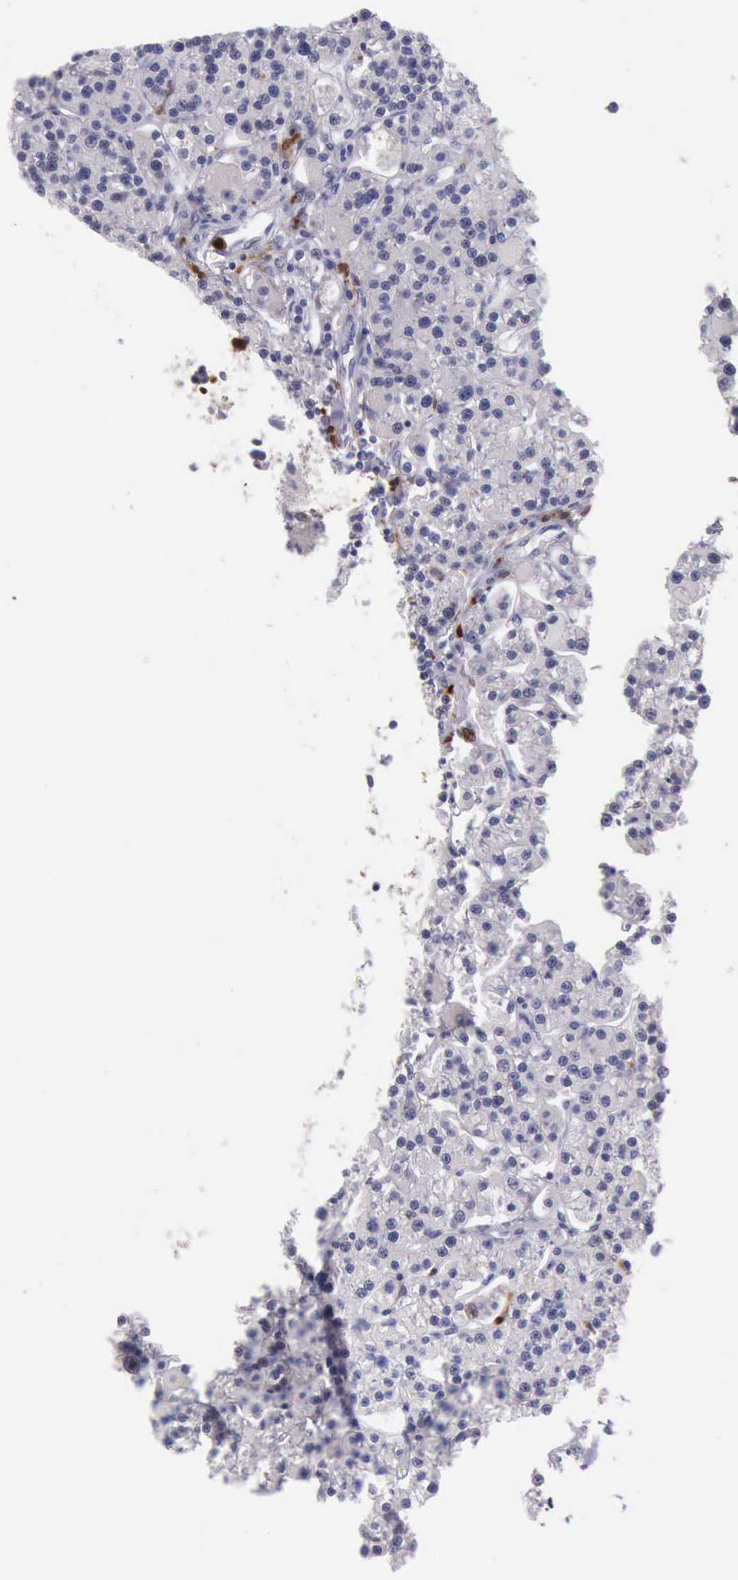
{"staining": {"intensity": "negative", "quantity": "none", "location": "none"}, "tissue": "parathyroid gland", "cell_type": "Glandular cells", "image_type": "normal", "snomed": [{"axis": "morphology", "description": "Normal tissue, NOS"}, {"axis": "topography", "description": "Parathyroid gland"}], "caption": "A micrograph of human parathyroid gland is negative for staining in glandular cells. Brightfield microscopy of IHC stained with DAB (3,3'-diaminobenzidine) (brown) and hematoxylin (blue), captured at high magnification.", "gene": "CSTA", "patient": {"sex": "female", "age": 58}}